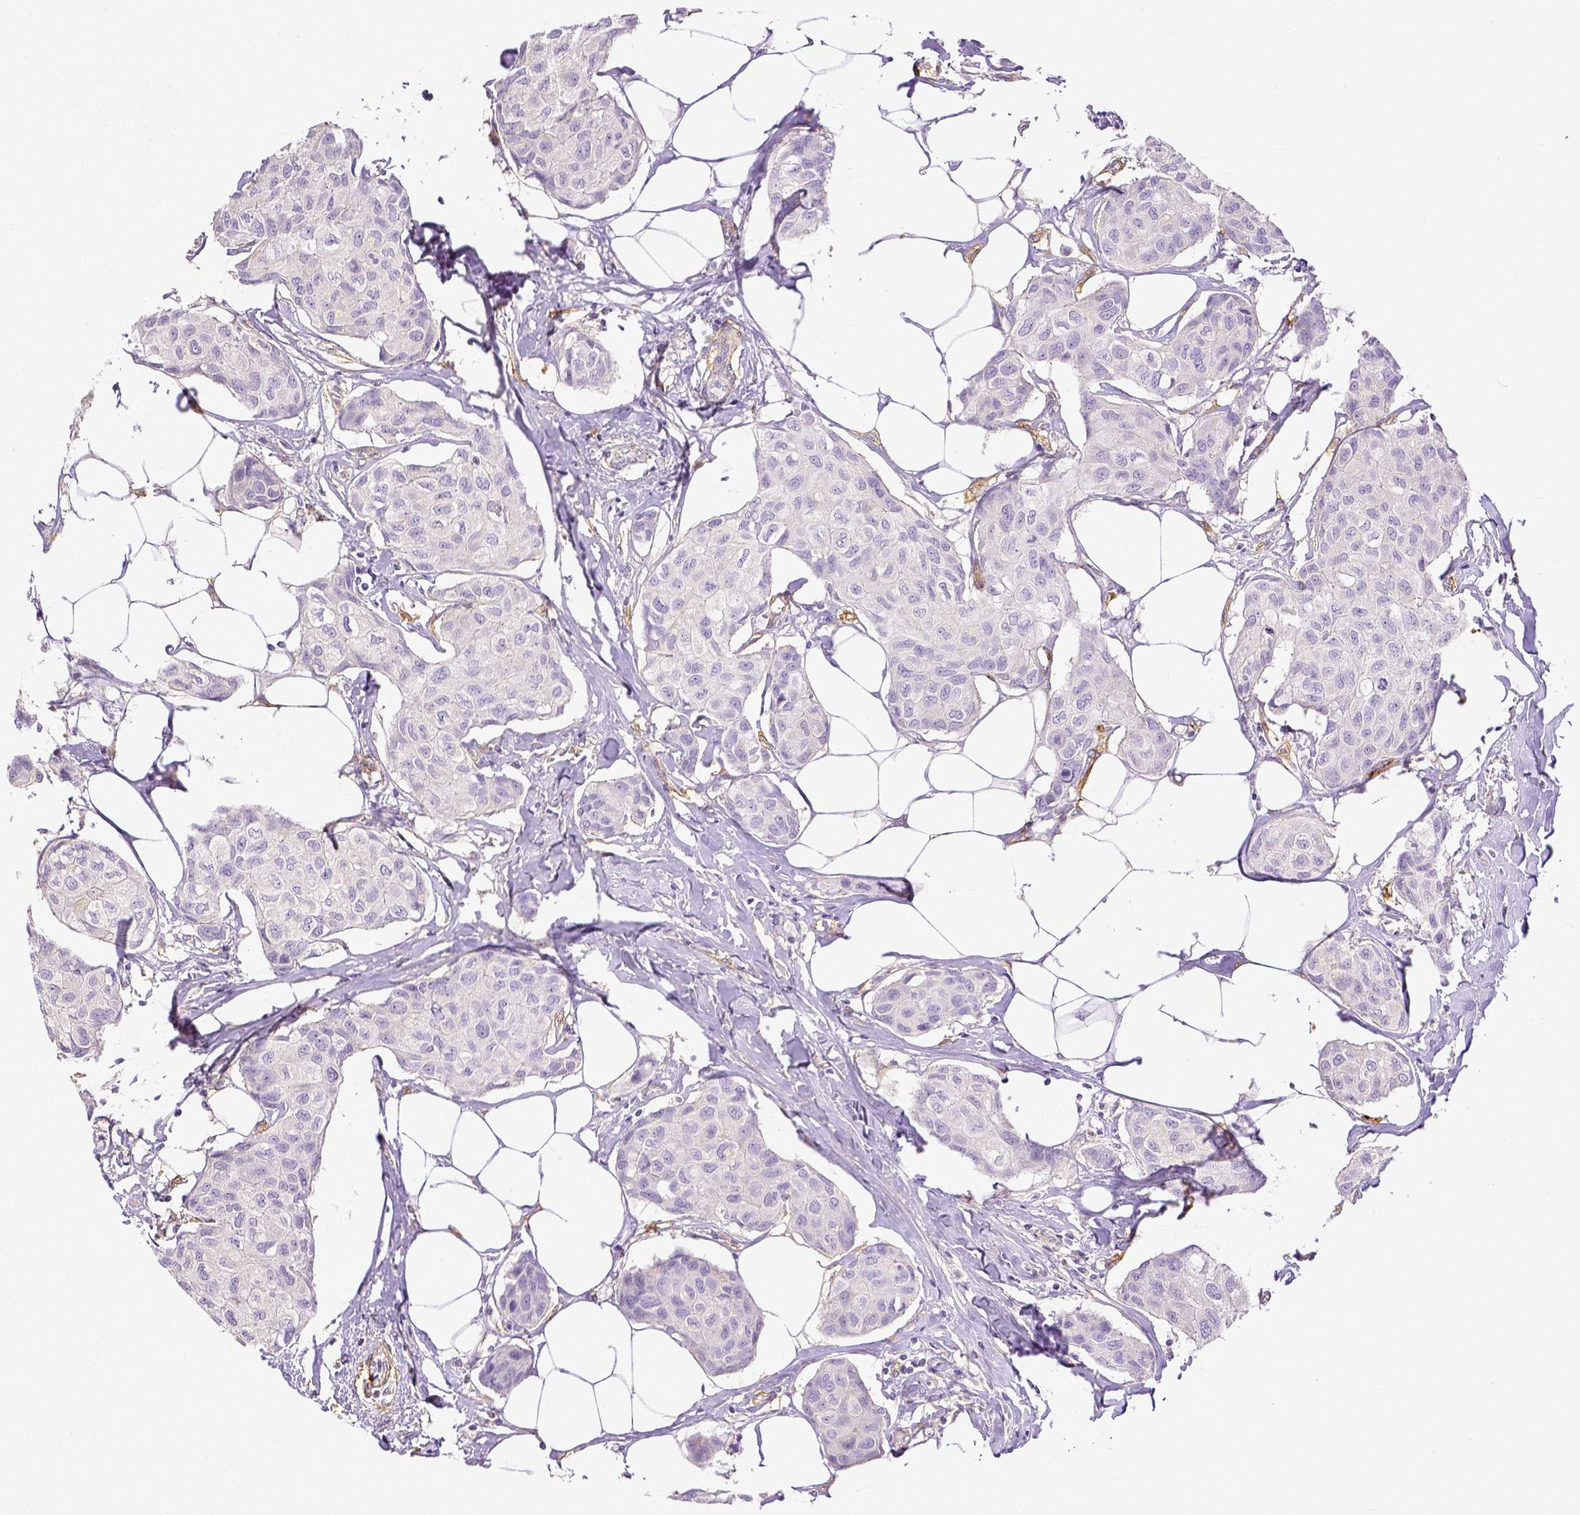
{"staining": {"intensity": "negative", "quantity": "none", "location": "none"}, "tissue": "breast cancer", "cell_type": "Tumor cells", "image_type": "cancer", "snomed": [{"axis": "morphology", "description": "Duct carcinoma"}, {"axis": "topography", "description": "Breast"}], "caption": "This is an IHC photomicrograph of human breast intraductal carcinoma. There is no staining in tumor cells.", "gene": "THY1", "patient": {"sex": "female", "age": 80}}